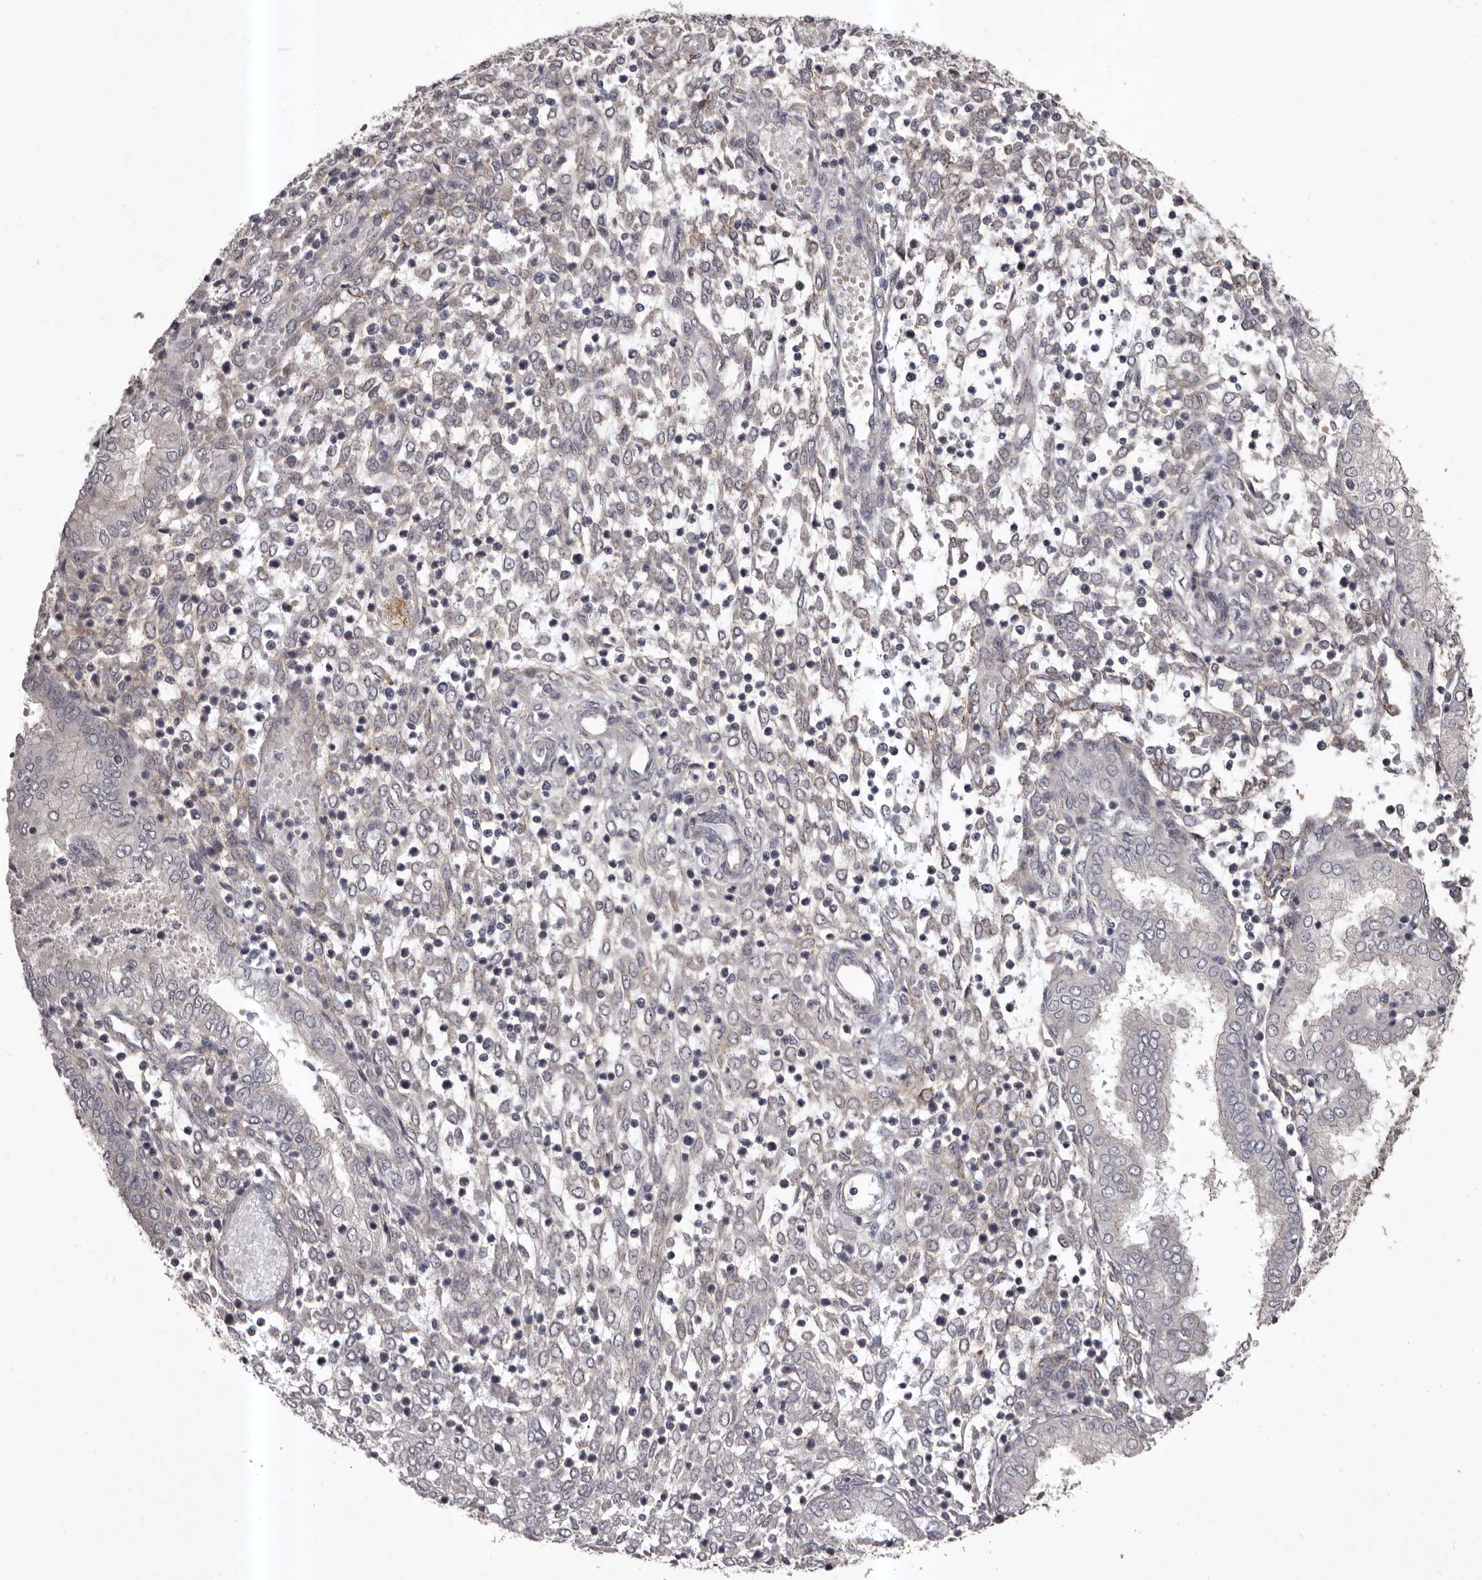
{"staining": {"intensity": "weak", "quantity": "<25%", "location": "cytoplasmic/membranous"}, "tissue": "endometrium", "cell_type": "Cells in endometrial stroma", "image_type": "normal", "snomed": [{"axis": "morphology", "description": "Normal tissue, NOS"}, {"axis": "topography", "description": "Endometrium"}], "caption": "The micrograph exhibits no staining of cells in endometrial stroma in benign endometrium.", "gene": "HBS1L", "patient": {"sex": "female", "age": 53}}